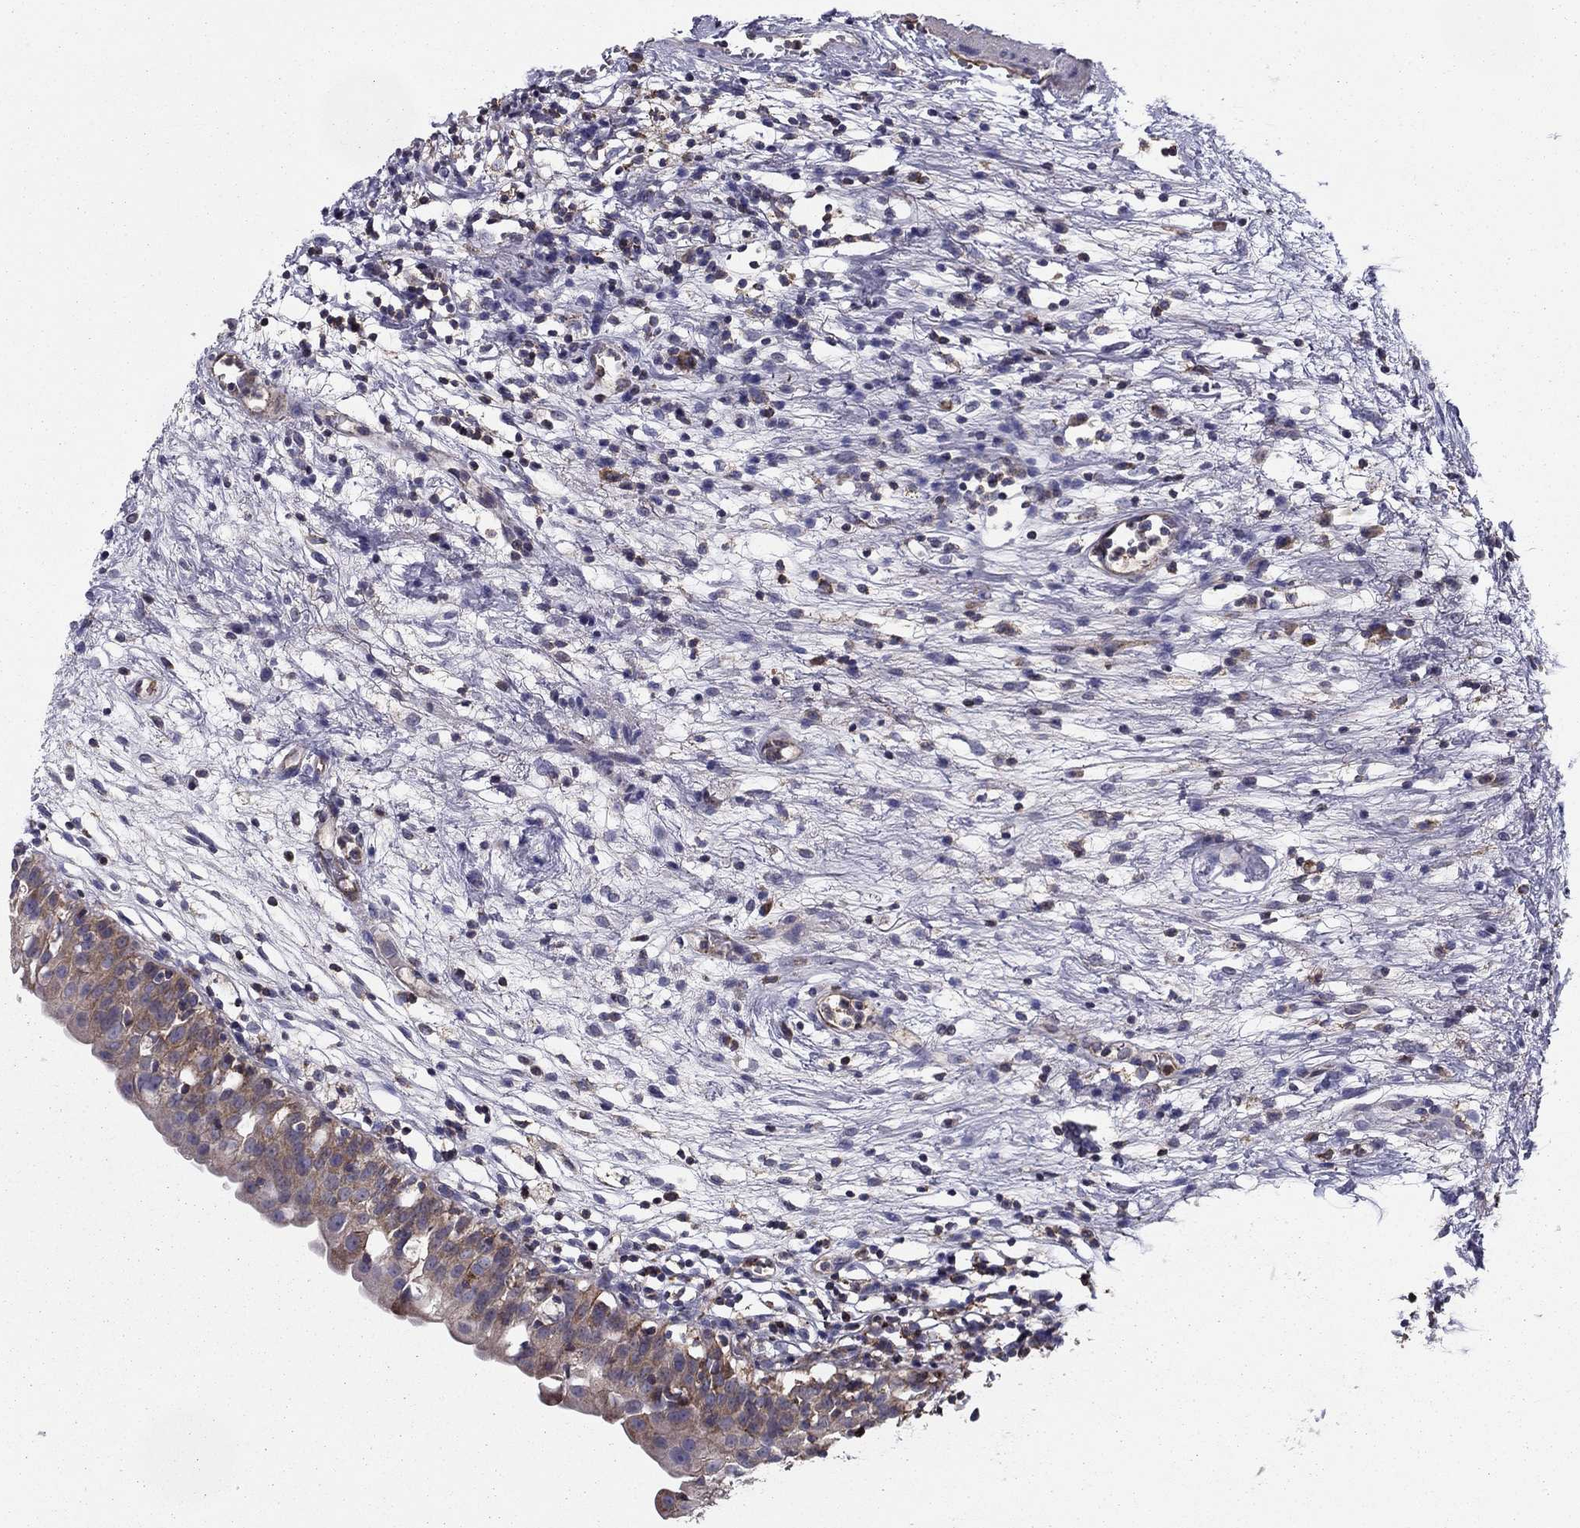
{"staining": {"intensity": "moderate", "quantity": "<25%", "location": "cytoplasmic/membranous"}, "tissue": "urinary bladder", "cell_type": "Urothelial cells", "image_type": "normal", "snomed": [{"axis": "morphology", "description": "Normal tissue, NOS"}, {"axis": "topography", "description": "Urinary bladder"}], "caption": "Brown immunohistochemical staining in normal human urinary bladder shows moderate cytoplasmic/membranous staining in about <25% of urothelial cells.", "gene": "ALG6", "patient": {"sex": "male", "age": 76}}